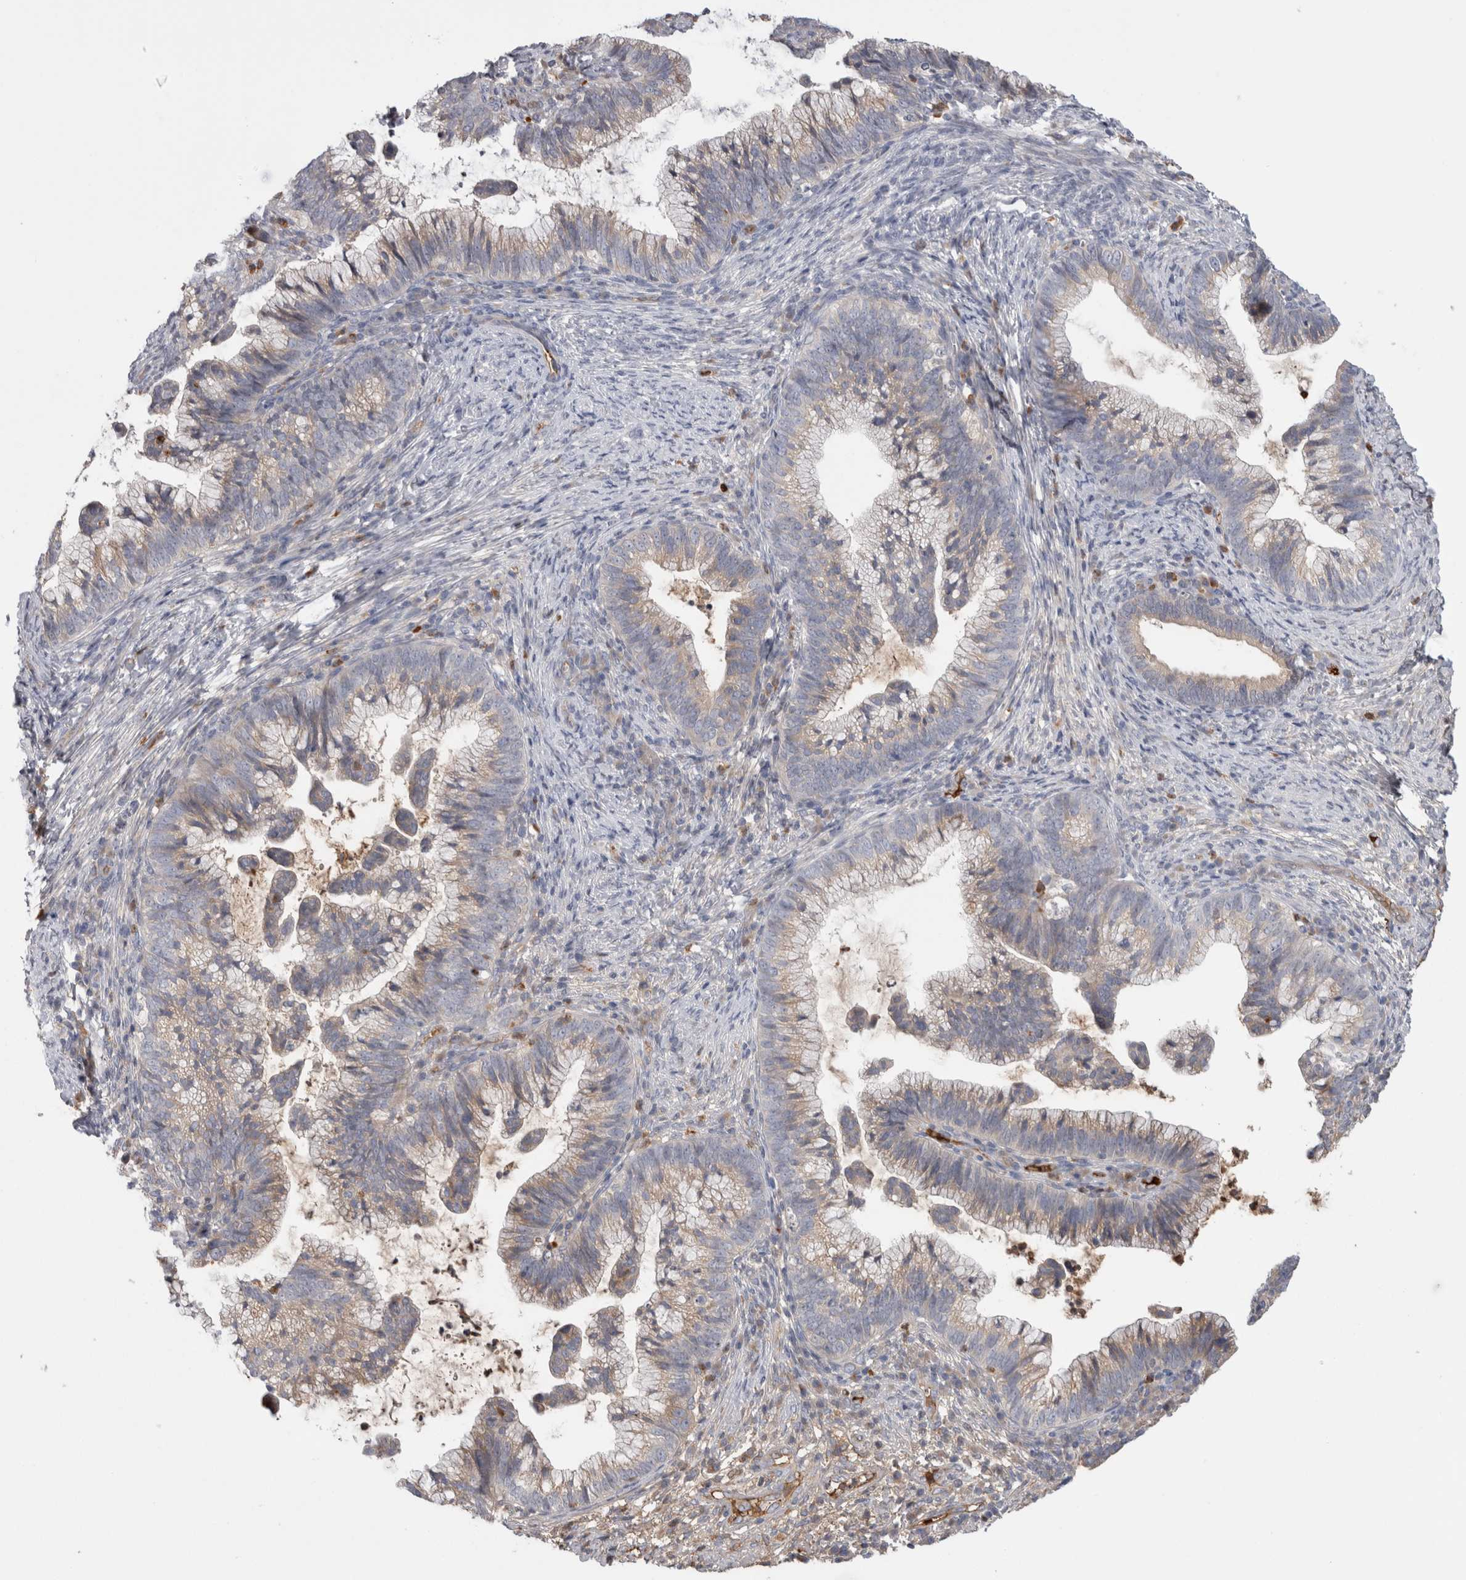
{"staining": {"intensity": "weak", "quantity": "25%-75%", "location": "cytoplasmic/membranous"}, "tissue": "cervical cancer", "cell_type": "Tumor cells", "image_type": "cancer", "snomed": [{"axis": "morphology", "description": "Adenocarcinoma, NOS"}, {"axis": "topography", "description": "Cervix"}], "caption": "Protein positivity by immunohistochemistry demonstrates weak cytoplasmic/membranous staining in approximately 25%-75% of tumor cells in adenocarcinoma (cervical).", "gene": "TBCE", "patient": {"sex": "female", "age": 36}}